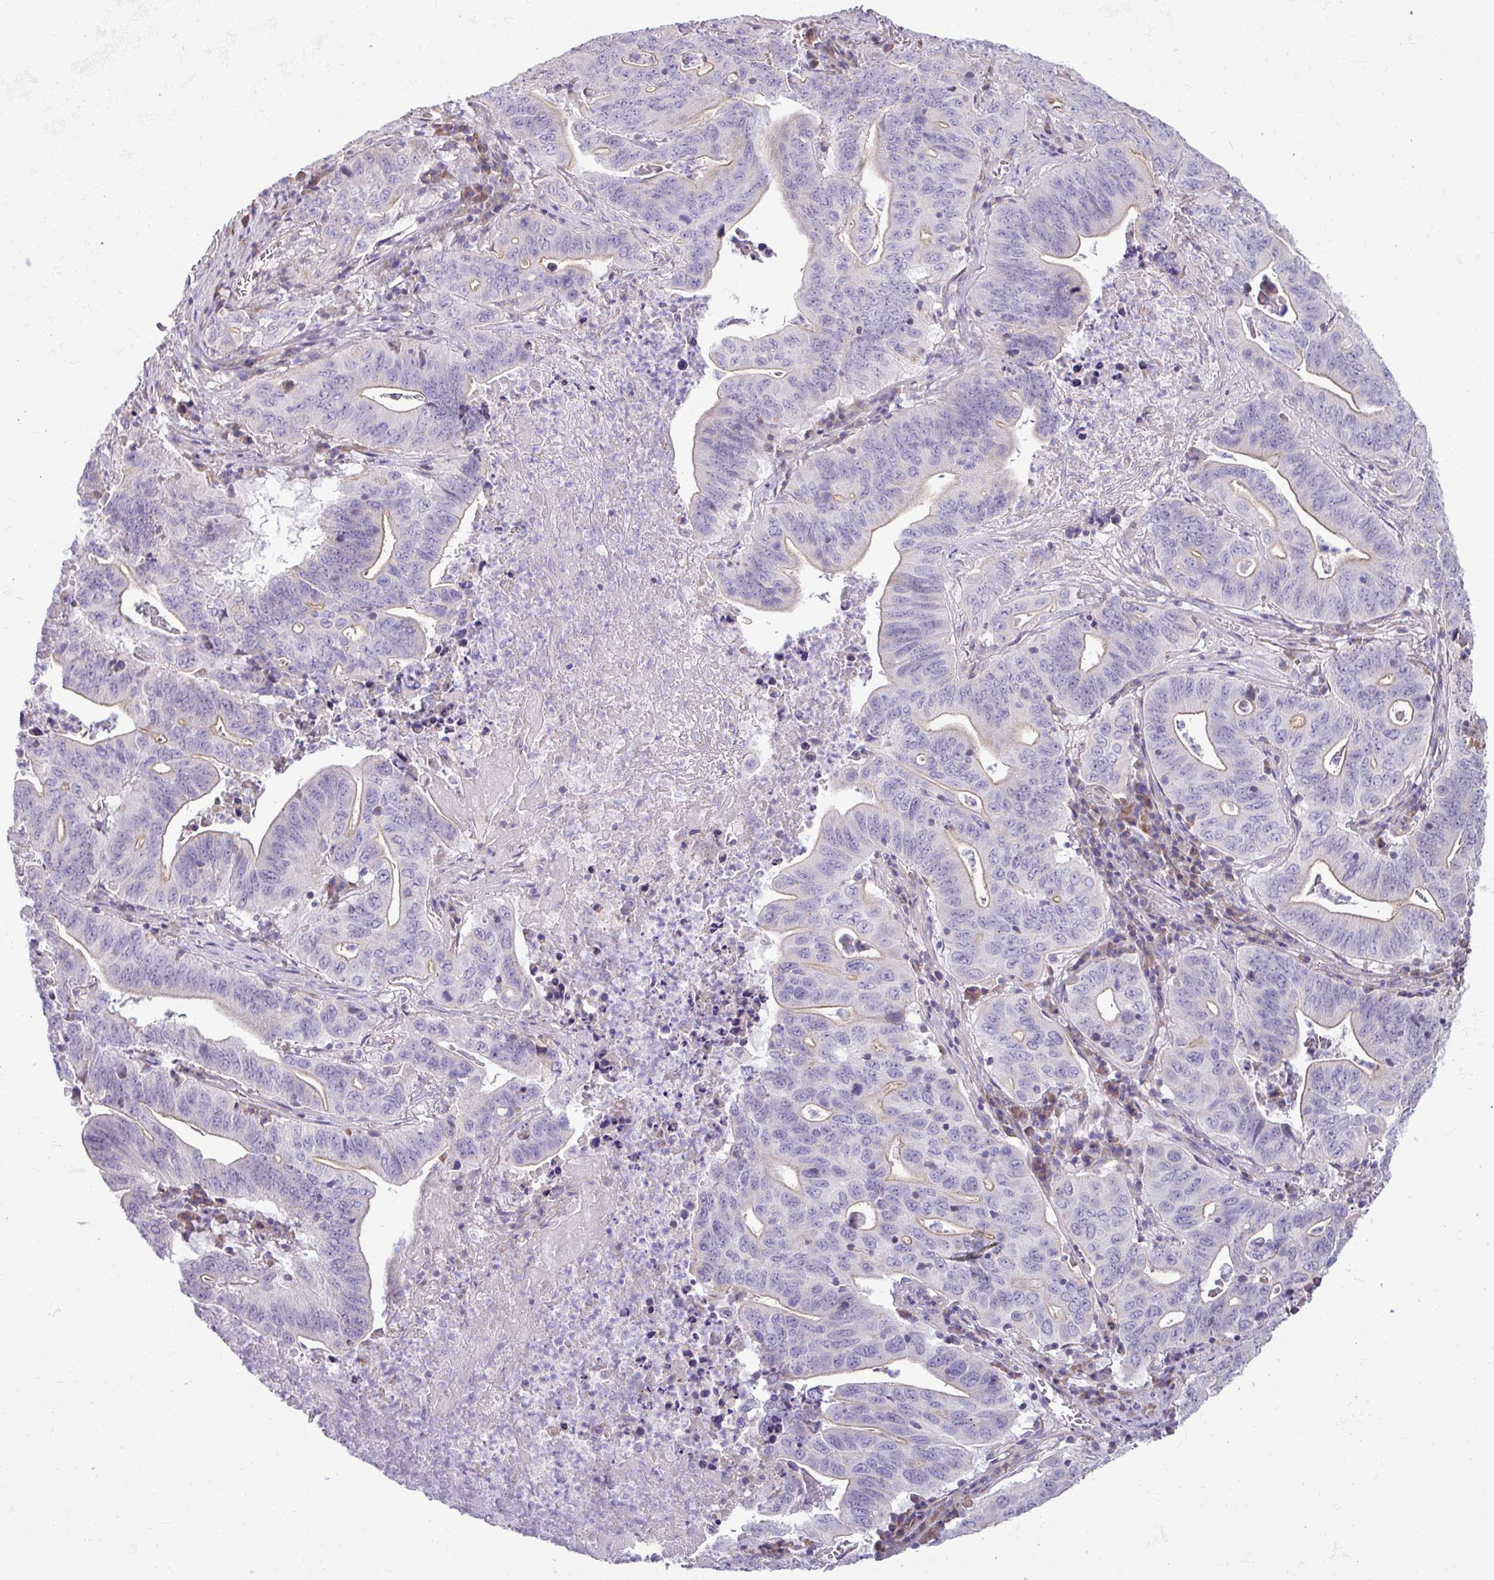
{"staining": {"intensity": "negative", "quantity": "none", "location": "none"}, "tissue": "lung cancer", "cell_type": "Tumor cells", "image_type": "cancer", "snomed": [{"axis": "morphology", "description": "Adenocarcinoma, NOS"}, {"axis": "topography", "description": "Lung"}], "caption": "Protein analysis of lung adenocarcinoma shows no significant staining in tumor cells.", "gene": "IRGC", "patient": {"sex": "female", "age": 60}}